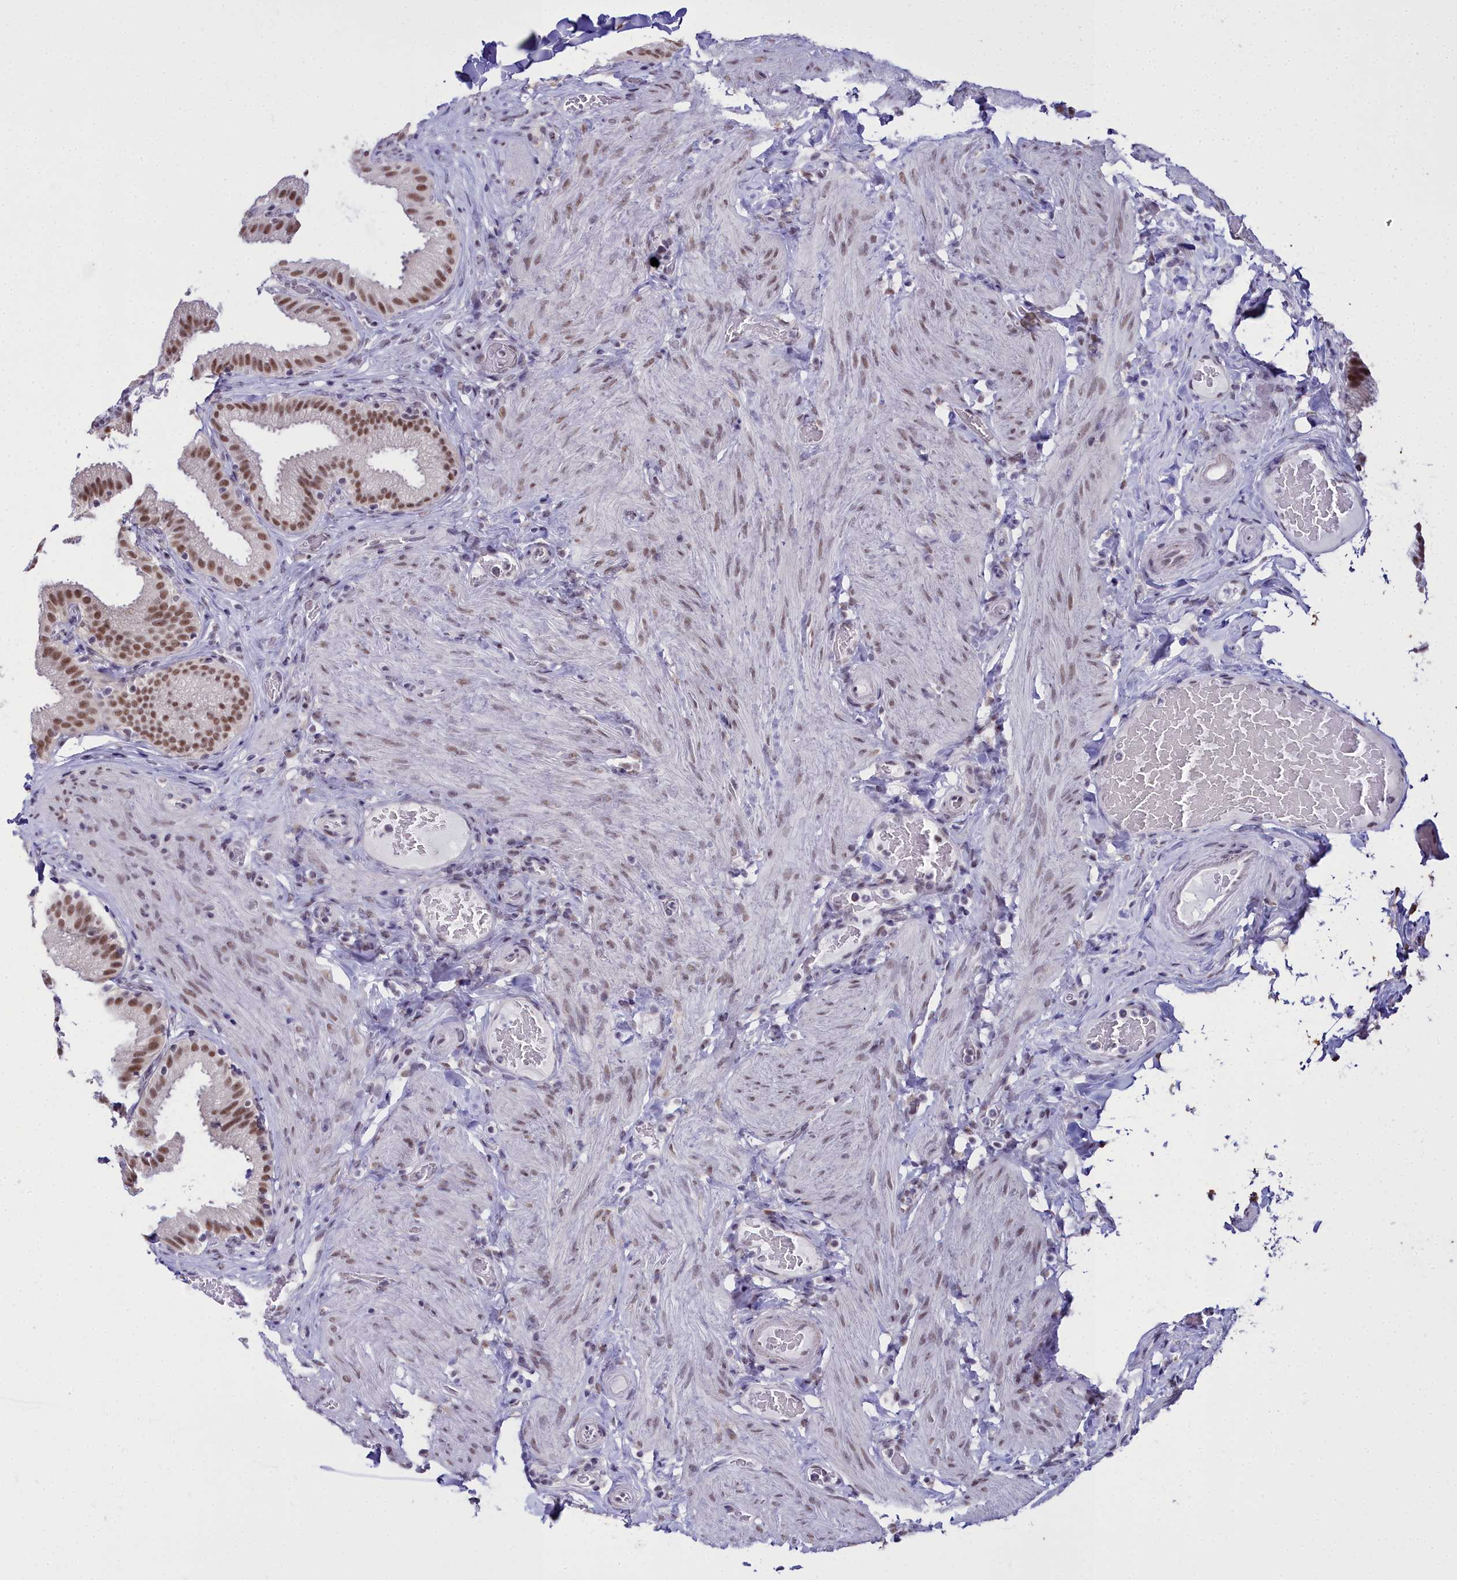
{"staining": {"intensity": "moderate", "quantity": ">75%", "location": "nuclear"}, "tissue": "gallbladder", "cell_type": "Glandular cells", "image_type": "normal", "snomed": [{"axis": "morphology", "description": "Normal tissue, NOS"}, {"axis": "topography", "description": "Gallbladder"}], "caption": "This histopathology image shows immunohistochemistry staining of normal human gallbladder, with medium moderate nuclear positivity in approximately >75% of glandular cells.", "gene": "RBM12", "patient": {"sex": "male", "age": 54}}